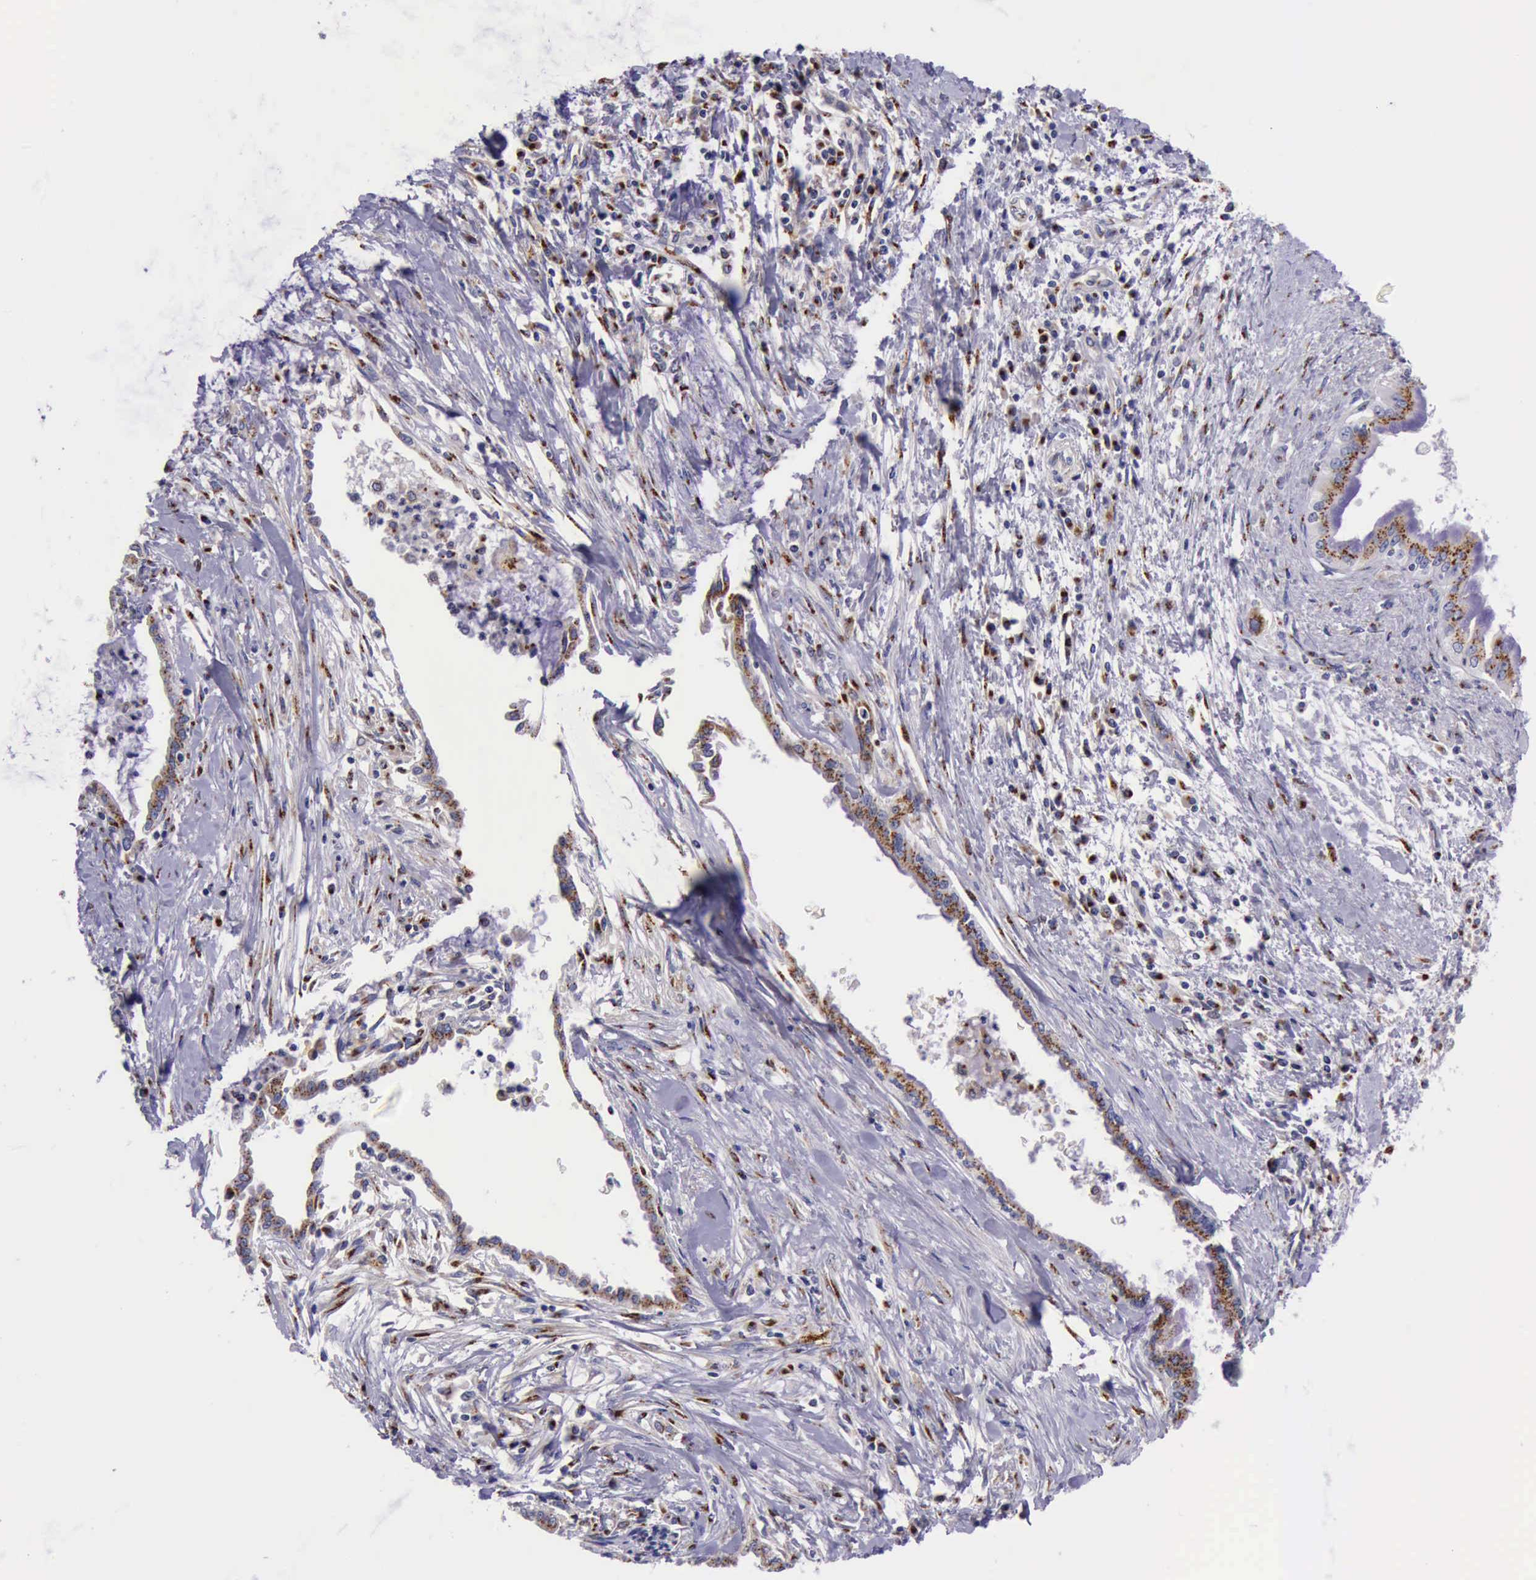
{"staining": {"intensity": "strong", "quantity": ">75%", "location": "cytoplasmic/membranous"}, "tissue": "pancreatic cancer", "cell_type": "Tumor cells", "image_type": "cancer", "snomed": [{"axis": "morphology", "description": "Adenocarcinoma, NOS"}, {"axis": "topography", "description": "Pancreas"}], "caption": "Approximately >75% of tumor cells in pancreatic cancer (adenocarcinoma) exhibit strong cytoplasmic/membranous protein positivity as visualized by brown immunohistochemical staining.", "gene": "GOLGA5", "patient": {"sex": "female", "age": 64}}